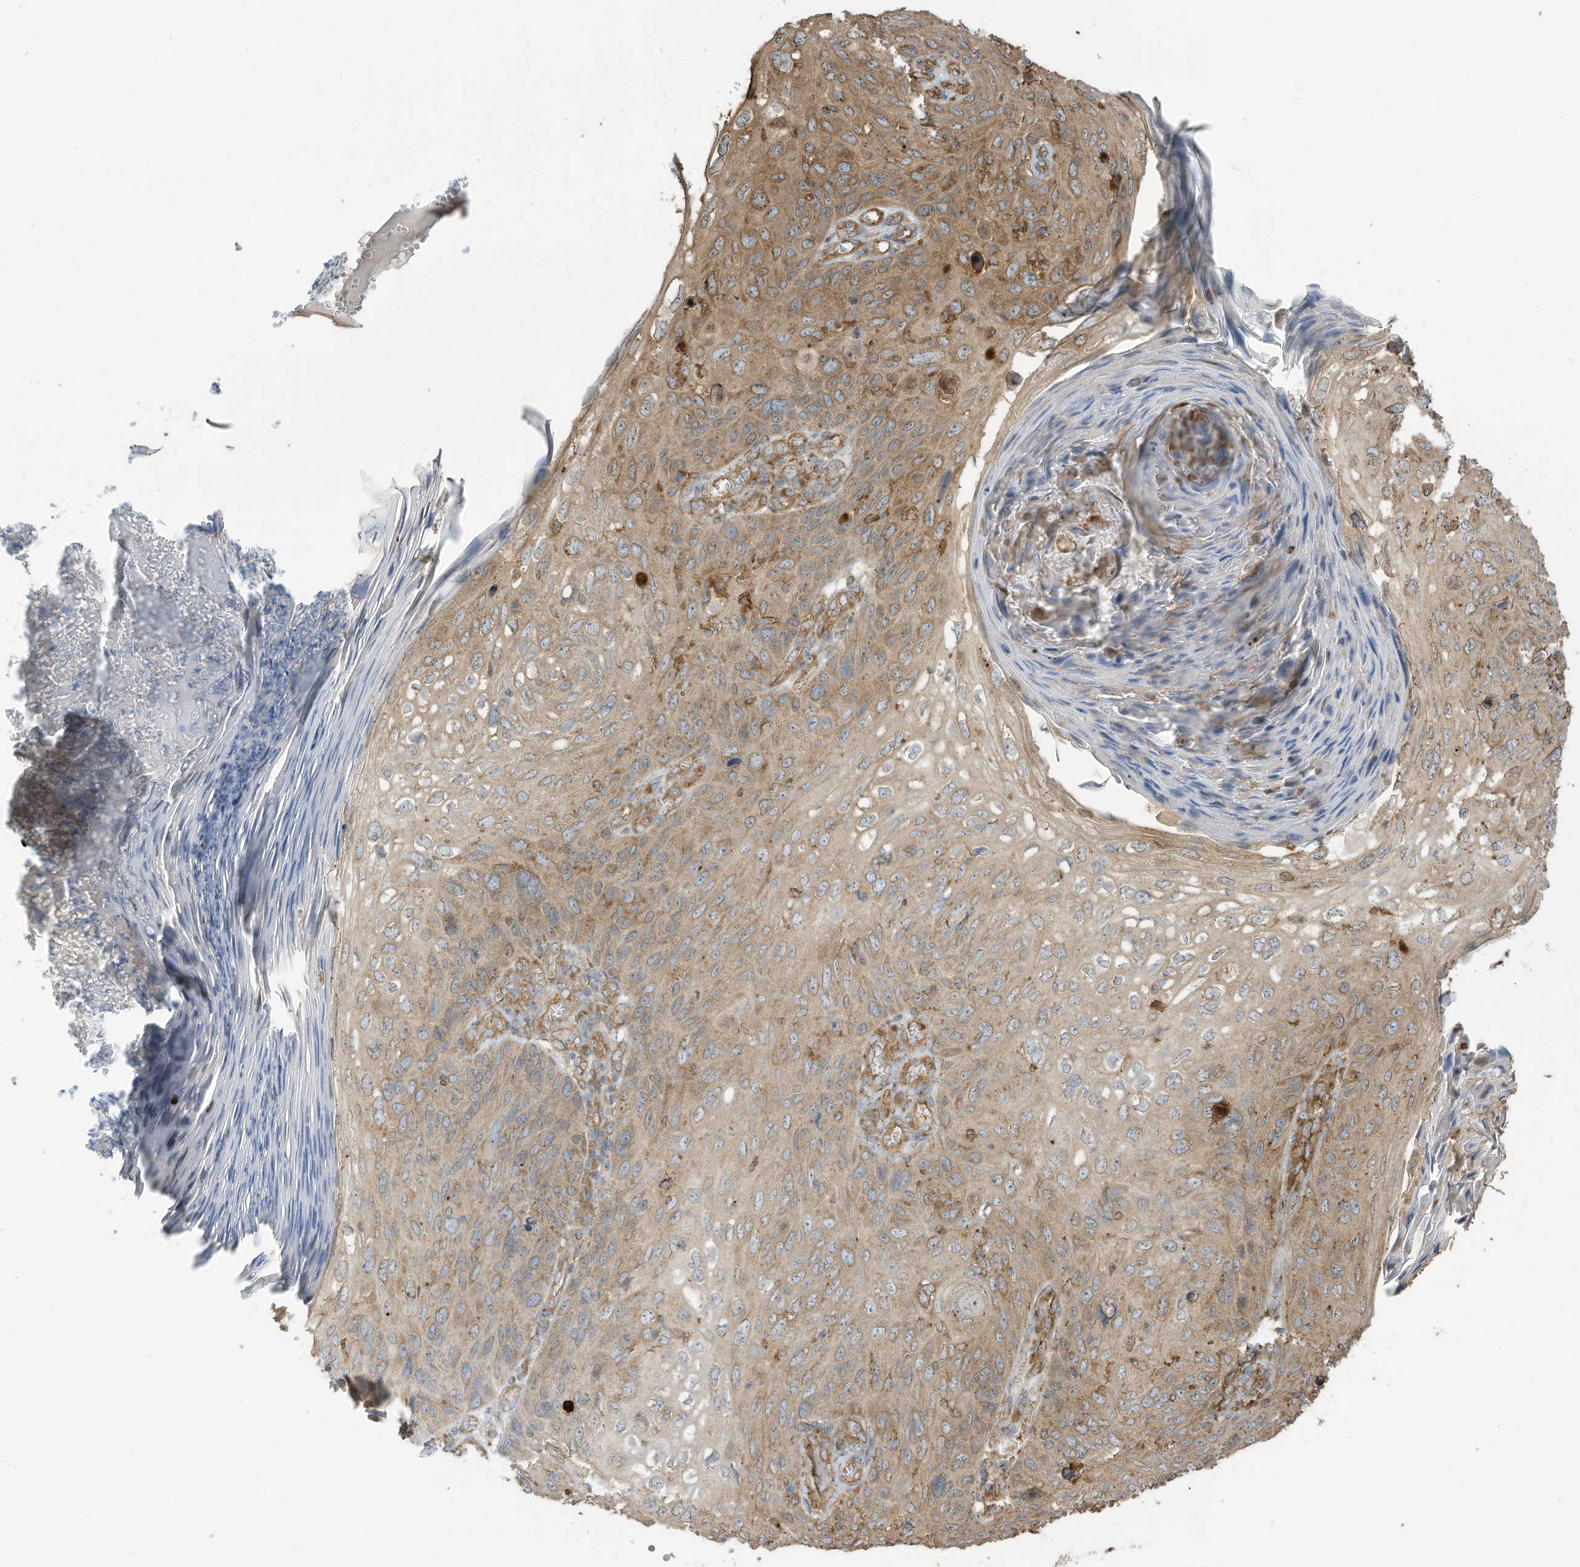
{"staining": {"intensity": "moderate", "quantity": ">75%", "location": "cytoplasmic/membranous"}, "tissue": "skin cancer", "cell_type": "Tumor cells", "image_type": "cancer", "snomed": [{"axis": "morphology", "description": "Squamous cell carcinoma, NOS"}, {"axis": "topography", "description": "Skin"}], "caption": "The histopathology image shows staining of squamous cell carcinoma (skin), revealing moderate cytoplasmic/membranous protein staining (brown color) within tumor cells.", "gene": "CGAS", "patient": {"sex": "female", "age": 90}}